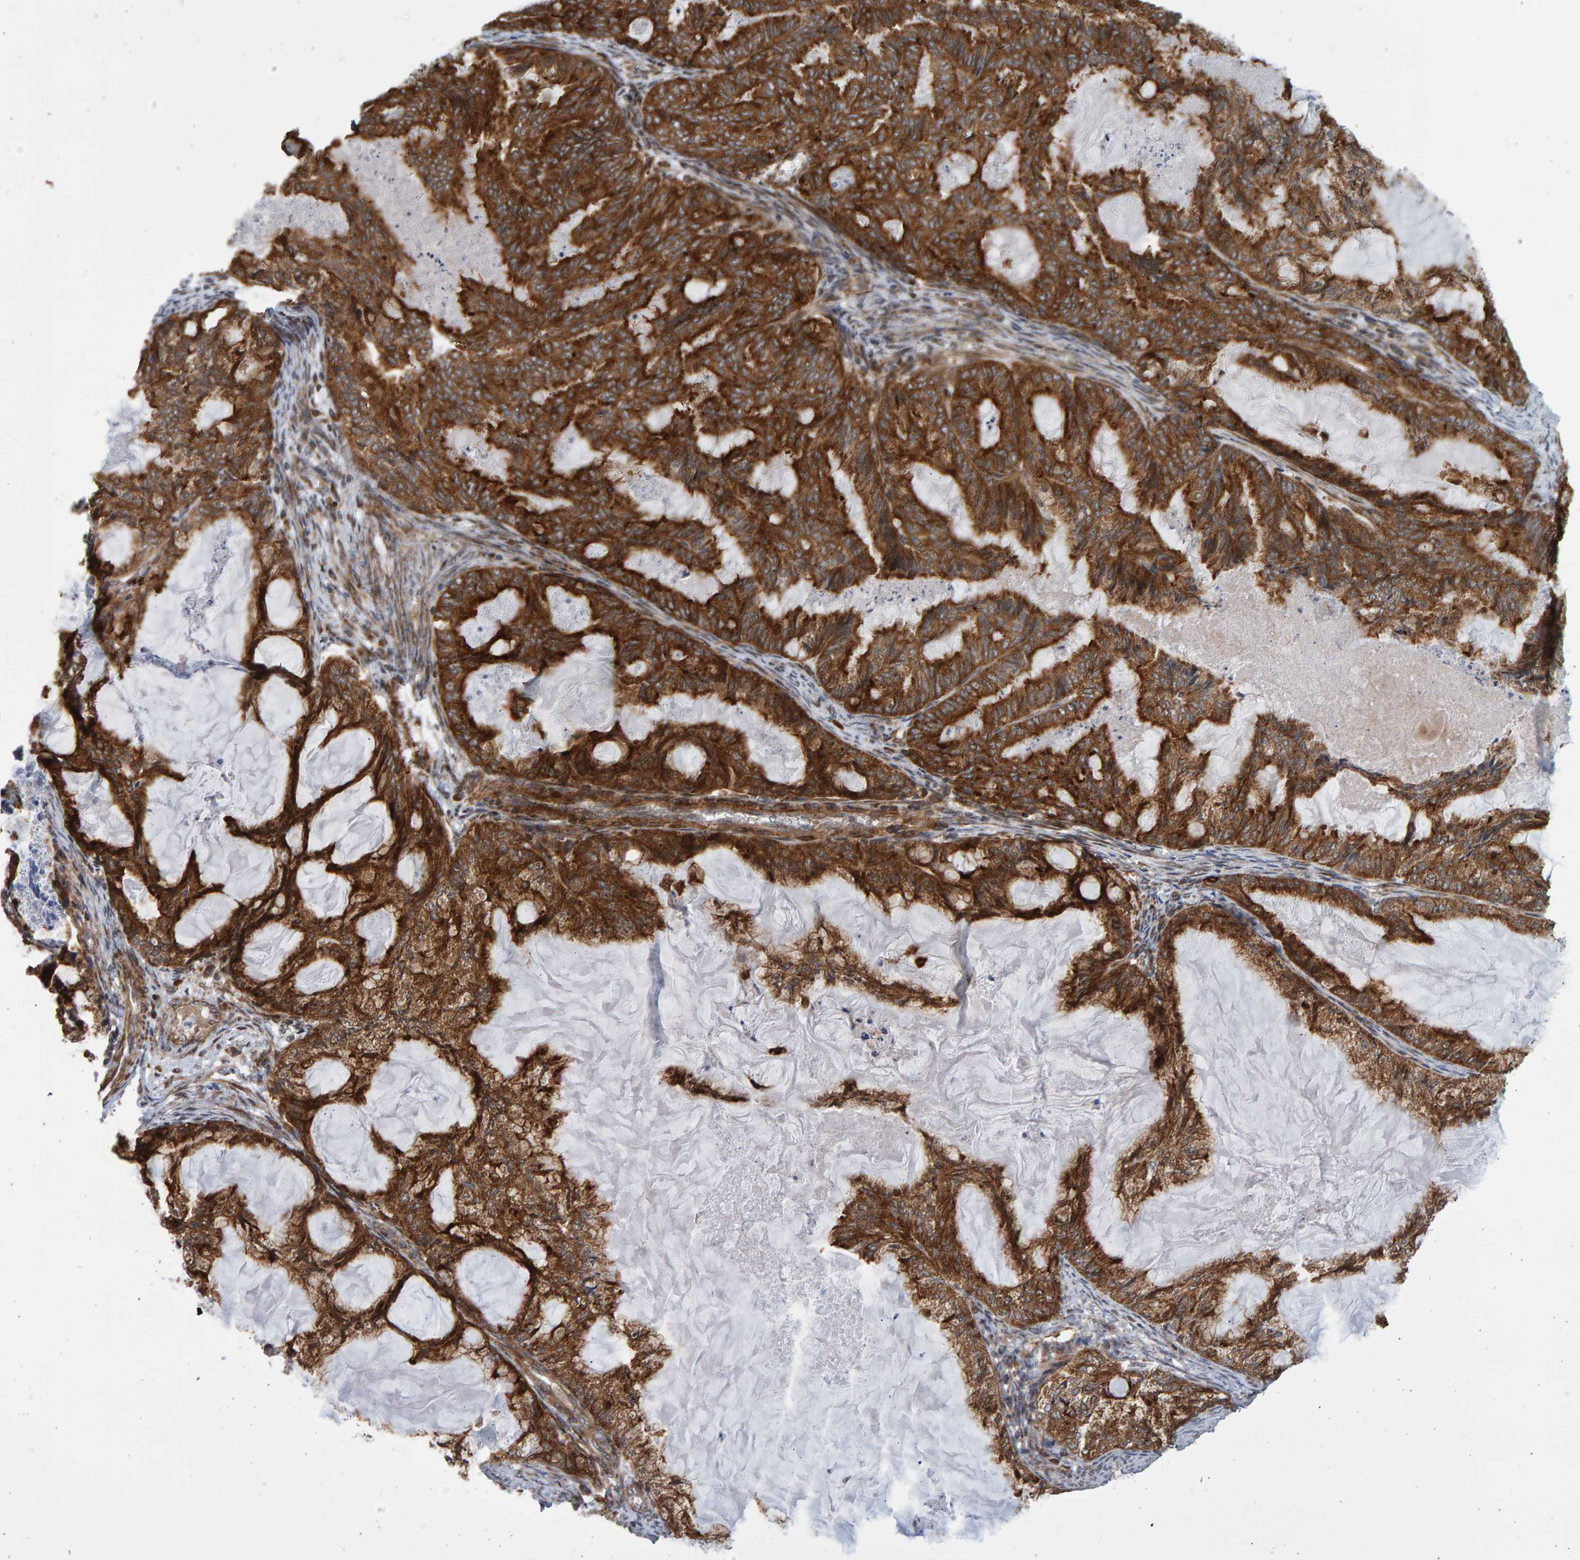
{"staining": {"intensity": "strong", "quantity": ">75%", "location": "cytoplasmic/membranous"}, "tissue": "endometrial cancer", "cell_type": "Tumor cells", "image_type": "cancer", "snomed": [{"axis": "morphology", "description": "Adenocarcinoma, NOS"}, {"axis": "topography", "description": "Endometrium"}], "caption": "Human endometrial cancer stained with a brown dye reveals strong cytoplasmic/membranous positive positivity in approximately >75% of tumor cells.", "gene": "LRBA", "patient": {"sex": "female", "age": 86}}